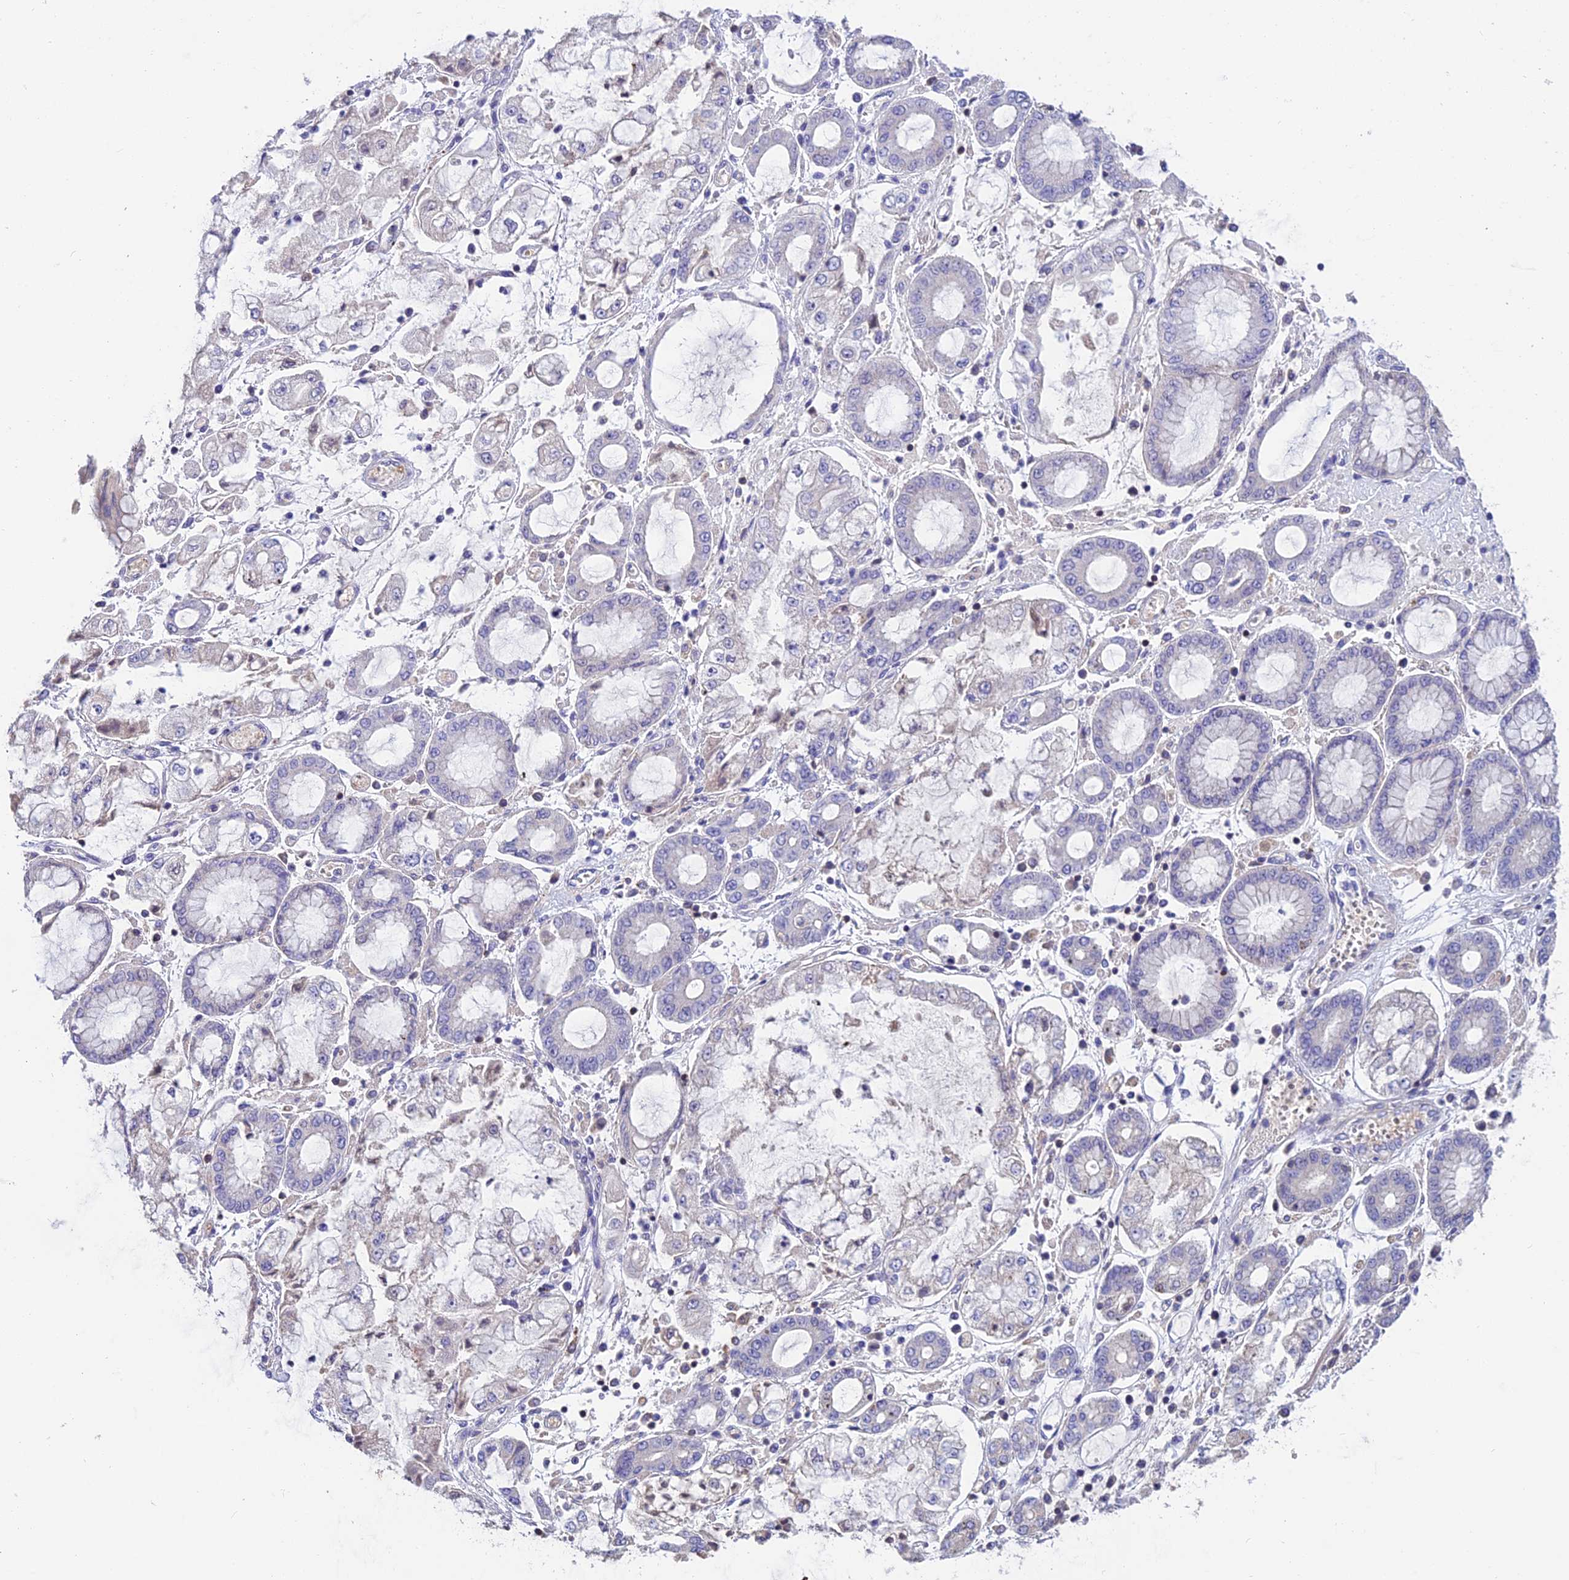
{"staining": {"intensity": "negative", "quantity": "none", "location": "none"}, "tissue": "stomach cancer", "cell_type": "Tumor cells", "image_type": "cancer", "snomed": [{"axis": "morphology", "description": "Adenocarcinoma, NOS"}, {"axis": "topography", "description": "Stomach"}], "caption": "Immunohistochemistry image of human stomach cancer stained for a protein (brown), which displays no positivity in tumor cells.", "gene": "LPXN", "patient": {"sex": "male", "age": 76}}